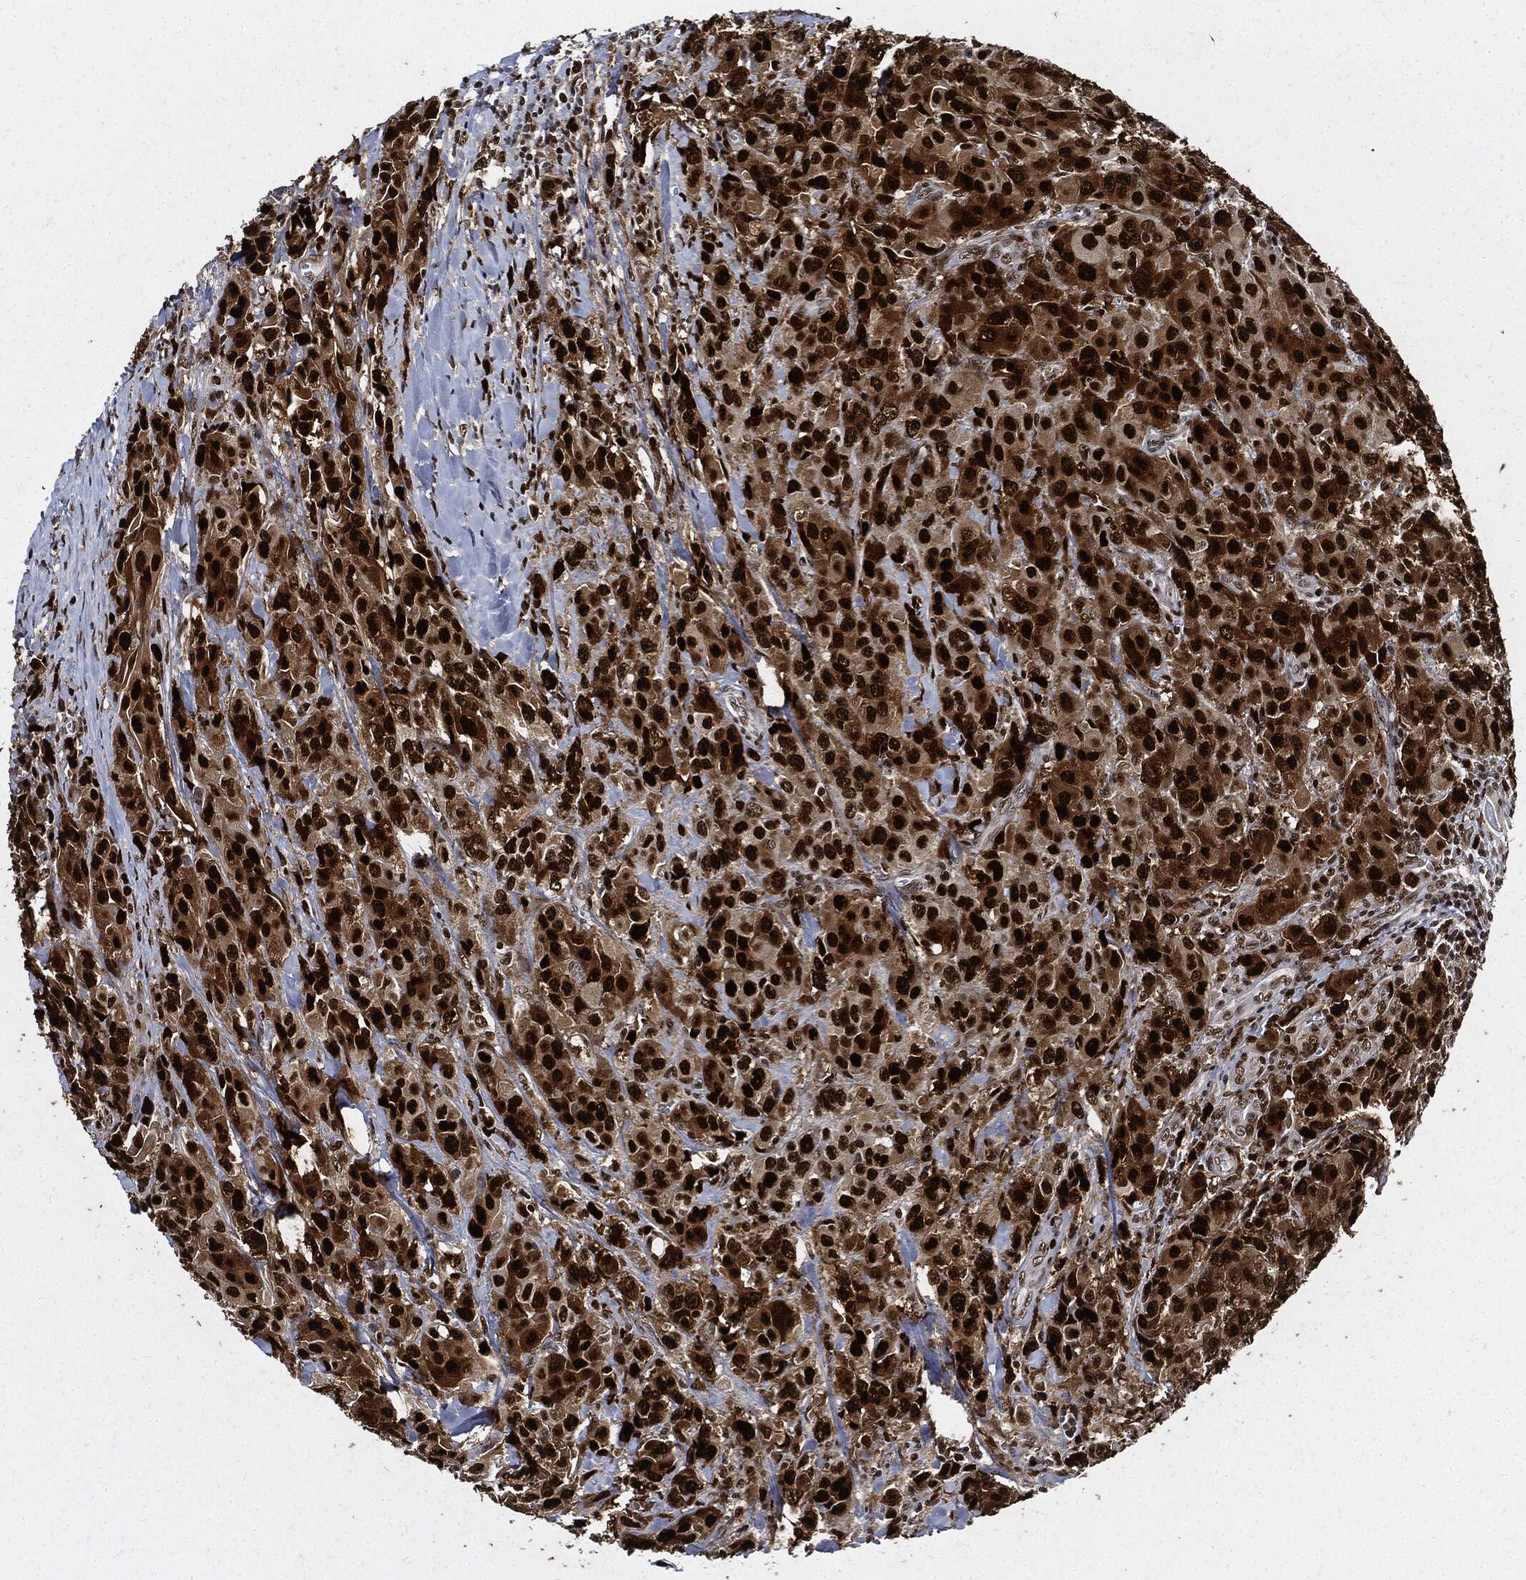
{"staining": {"intensity": "strong", "quantity": ">75%", "location": "nuclear"}, "tissue": "breast cancer", "cell_type": "Tumor cells", "image_type": "cancer", "snomed": [{"axis": "morphology", "description": "Duct carcinoma"}, {"axis": "topography", "description": "Breast"}], "caption": "Protein expression analysis of human breast invasive ductal carcinoma reveals strong nuclear positivity in about >75% of tumor cells.", "gene": "PCNA", "patient": {"sex": "female", "age": 43}}